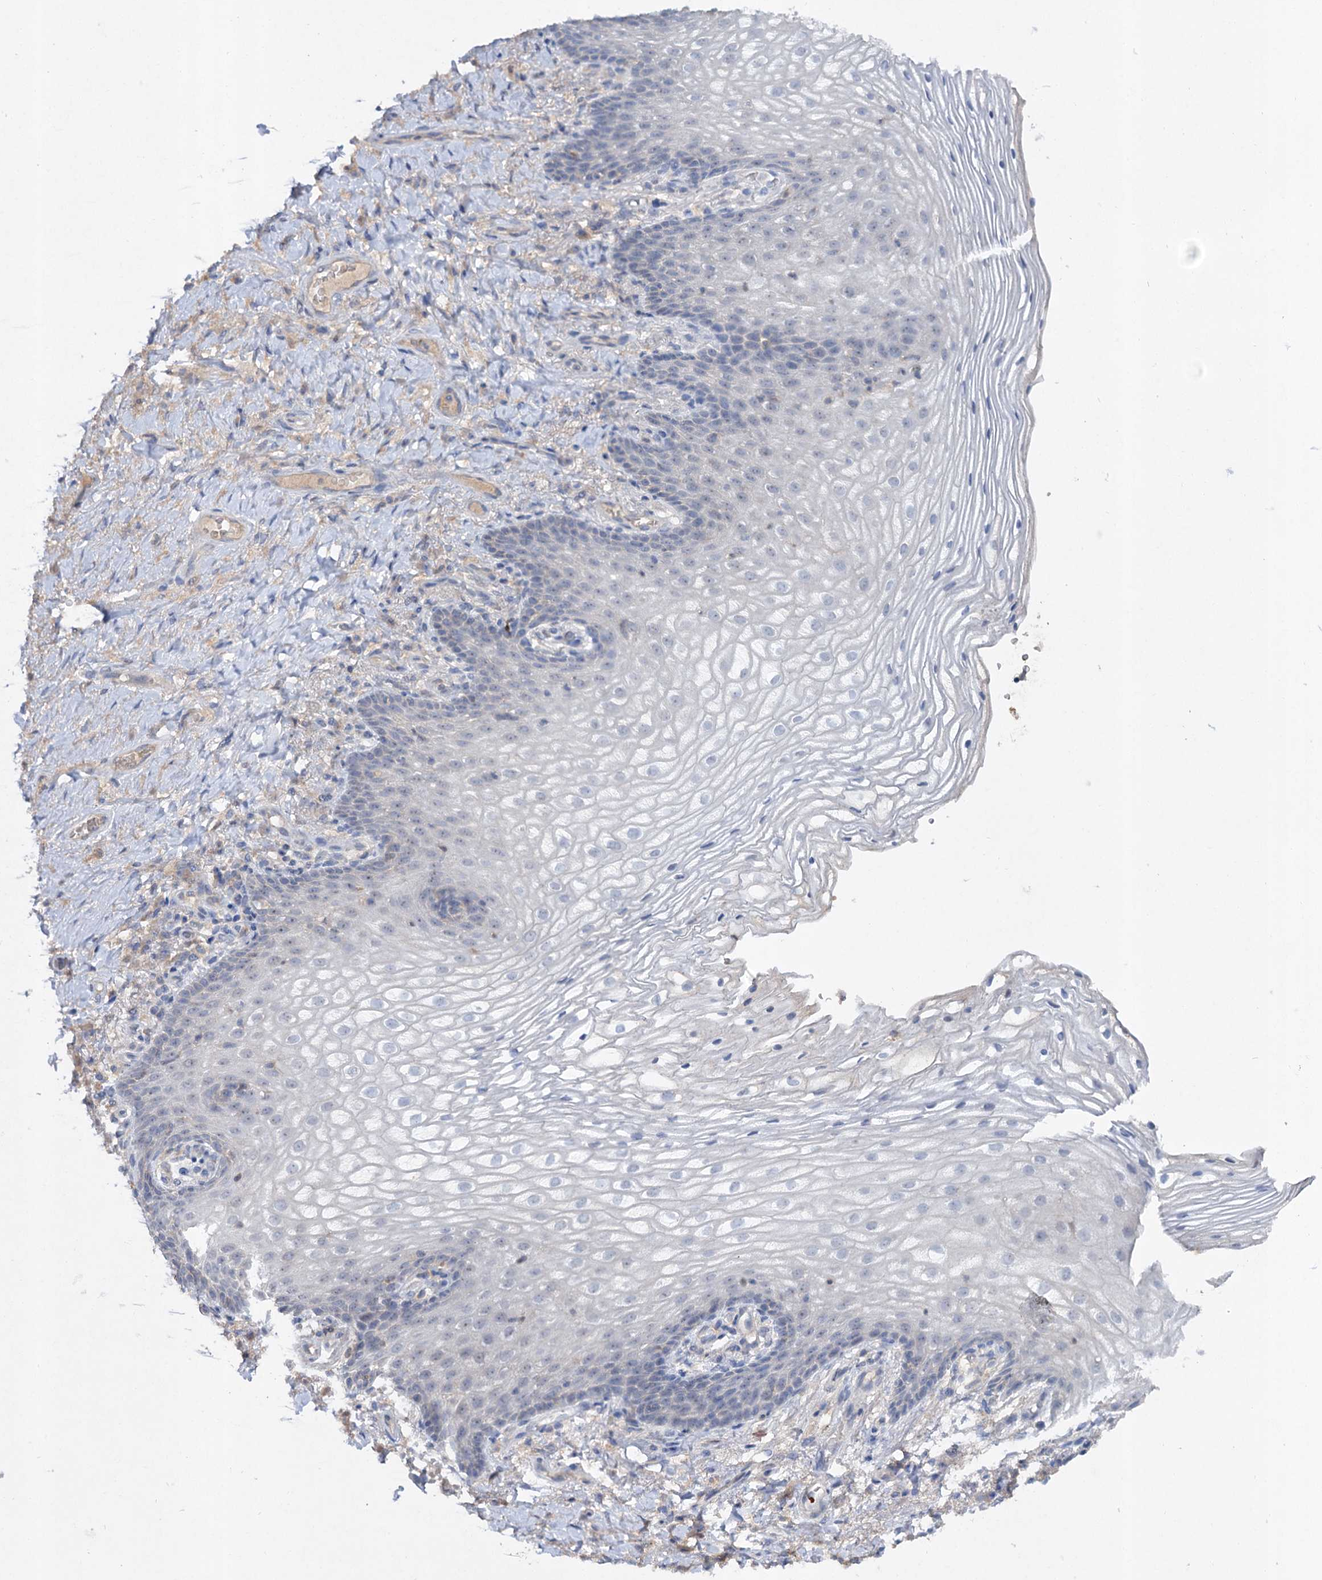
{"staining": {"intensity": "negative", "quantity": "none", "location": "none"}, "tissue": "vagina", "cell_type": "Squamous epithelial cells", "image_type": "normal", "snomed": [{"axis": "morphology", "description": "Normal tissue, NOS"}, {"axis": "topography", "description": "Vagina"}], "caption": "This image is of unremarkable vagina stained with IHC to label a protein in brown with the nuclei are counter-stained blue. There is no staining in squamous epithelial cells.", "gene": "ATP4A", "patient": {"sex": "female", "age": 60}}